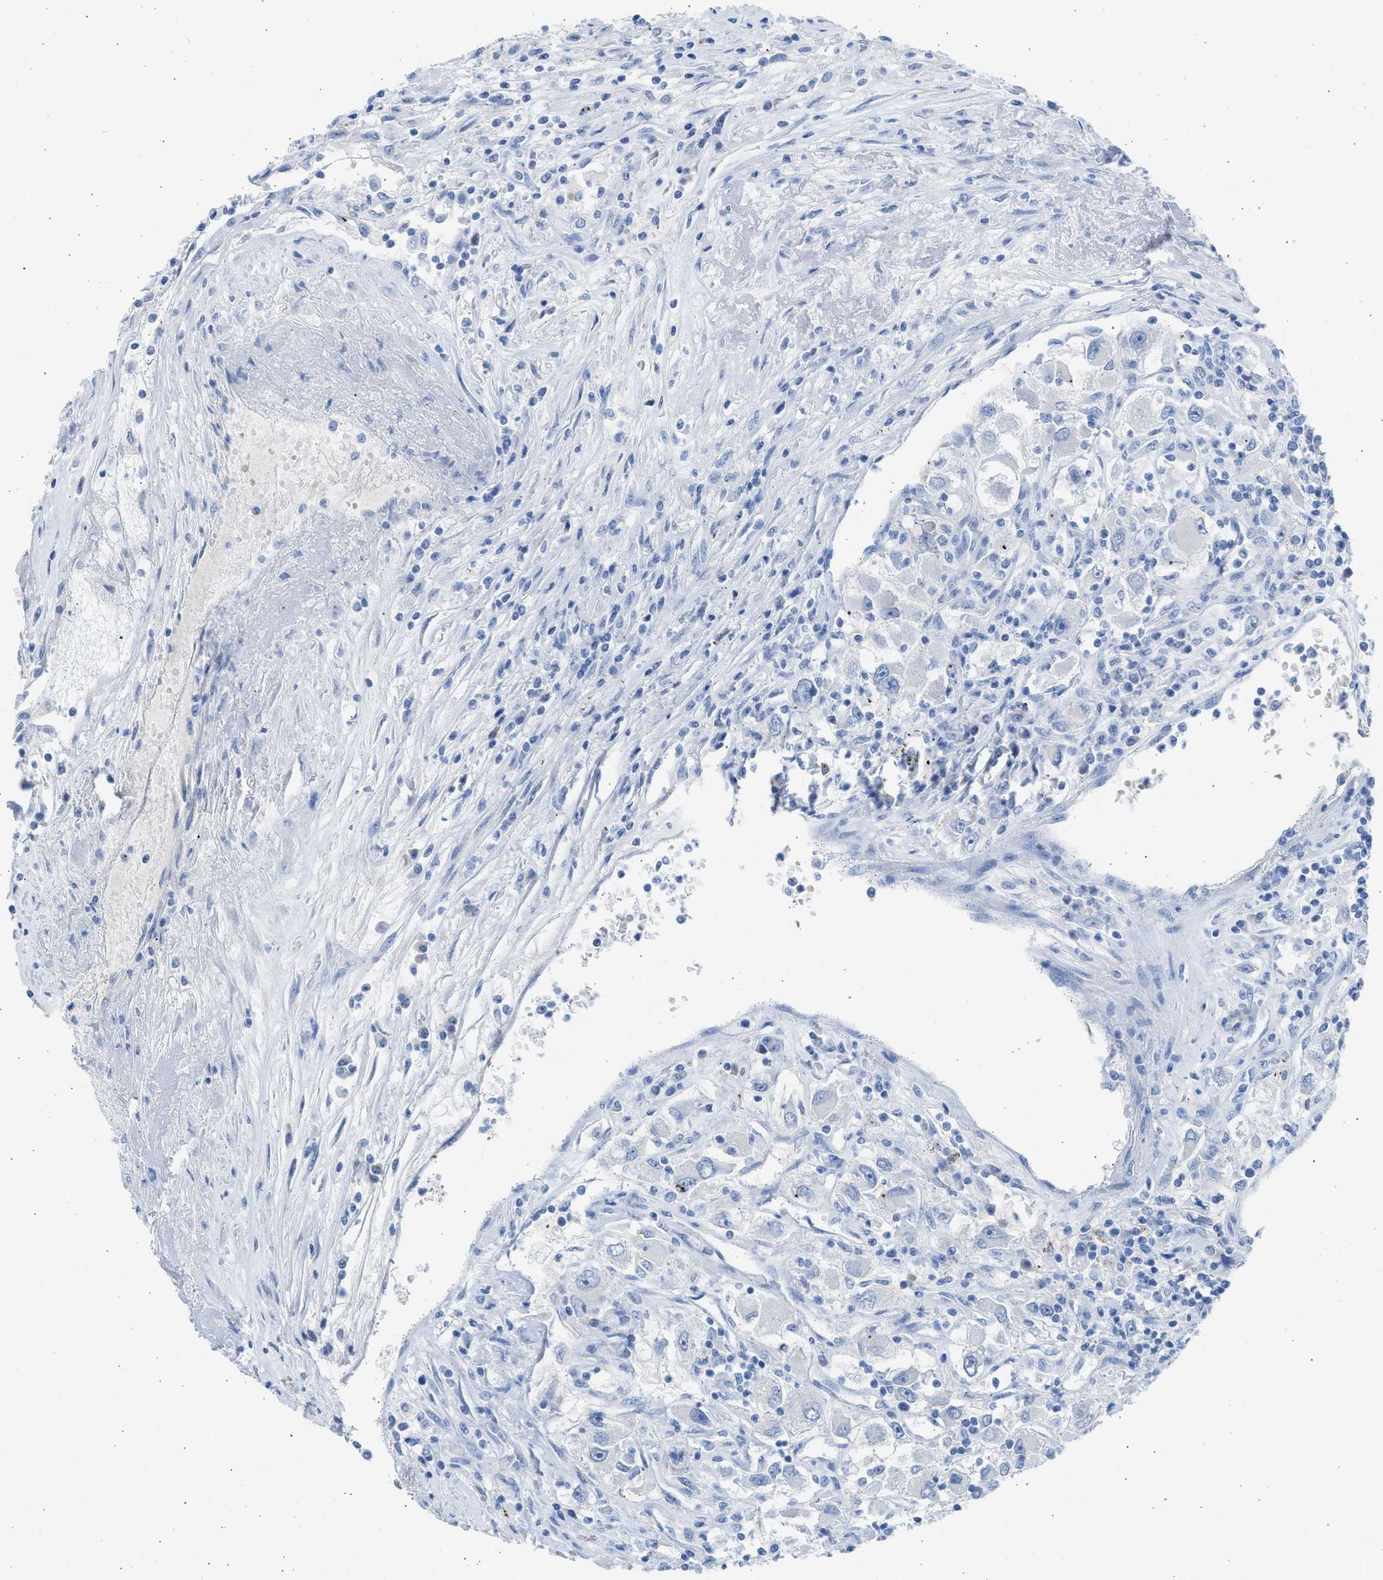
{"staining": {"intensity": "negative", "quantity": "none", "location": "none"}, "tissue": "renal cancer", "cell_type": "Tumor cells", "image_type": "cancer", "snomed": [{"axis": "morphology", "description": "Adenocarcinoma, NOS"}, {"axis": "topography", "description": "Kidney"}], "caption": "This is an immunohistochemistry image of human renal cancer (adenocarcinoma). There is no positivity in tumor cells.", "gene": "SPATA3", "patient": {"sex": "female", "age": 52}}